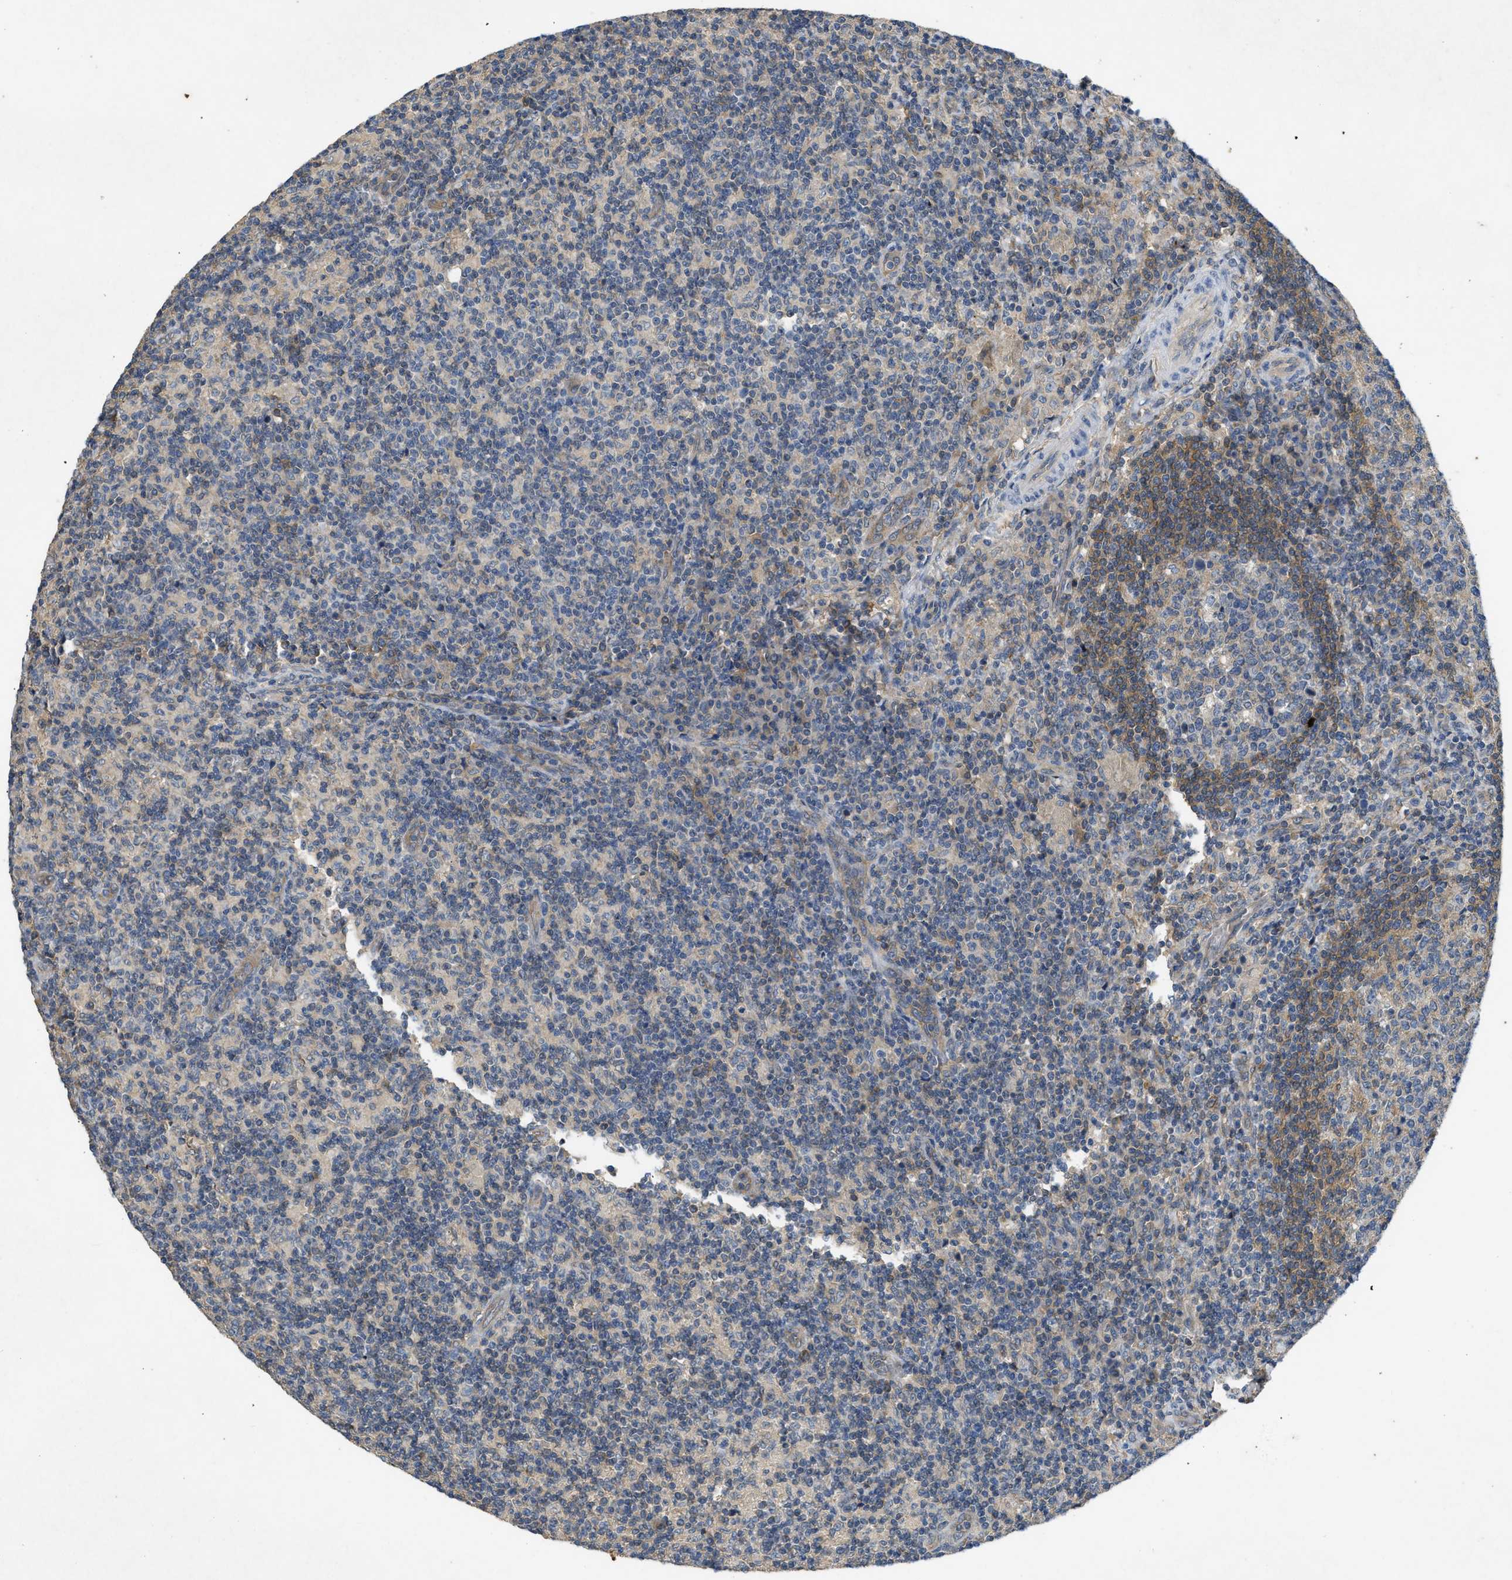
{"staining": {"intensity": "negative", "quantity": "none", "location": "none"}, "tissue": "lymph node", "cell_type": "Germinal center cells", "image_type": "normal", "snomed": [{"axis": "morphology", "description": "Normal tissue, NOS"}, {"axis": "morphology", "description": "Inflammation, NOS"}, {"axis": "topography", "description": "Lymph node"}], "caption": "Lymph node stained for a protein using immunohistochemistry (IHC) shows no expression germinal center cells.", "gene": "PPP3CA", "patient": {"sex": "male", "age": 55}}